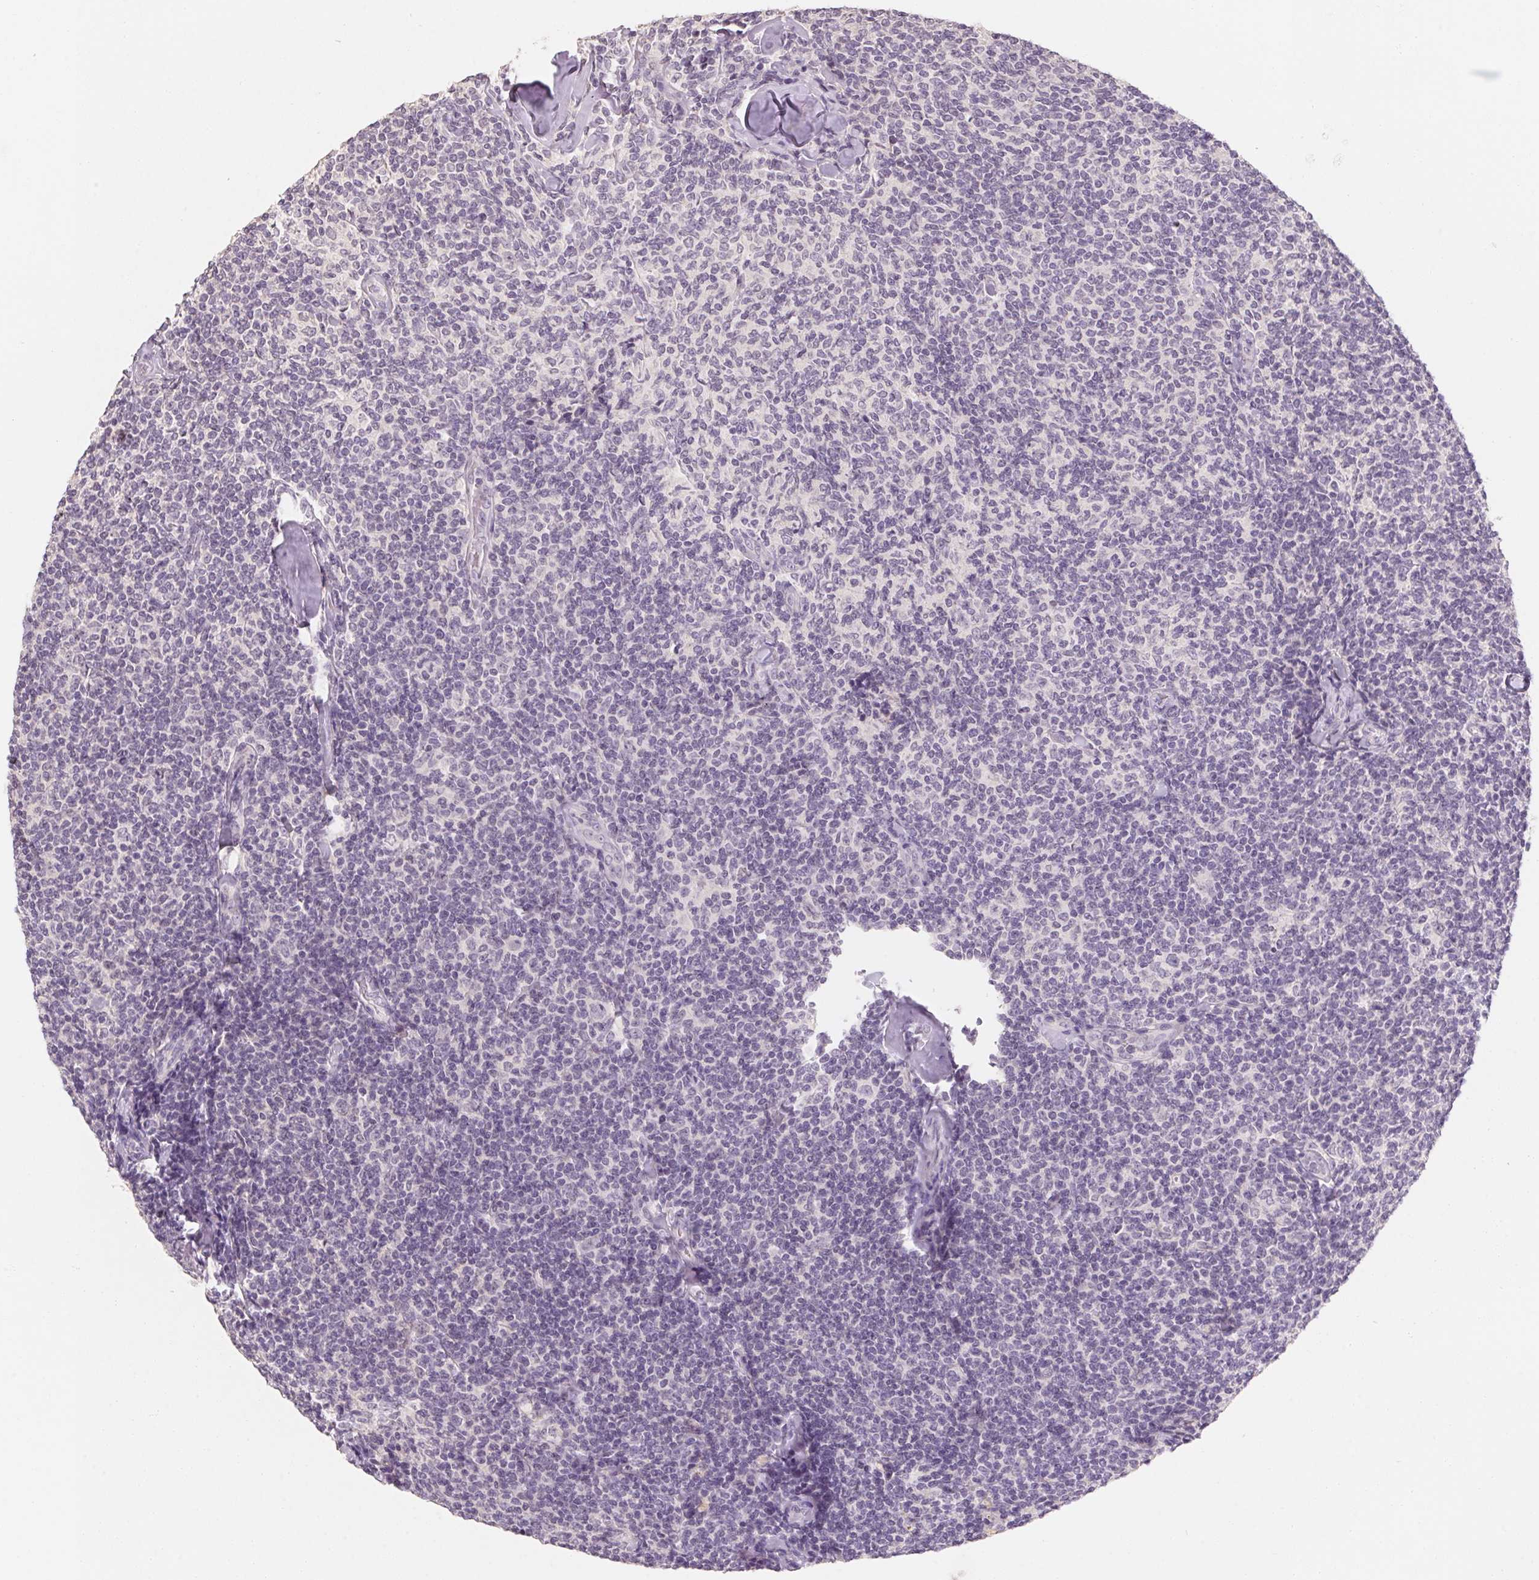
{"staining": {"intensity": "negative", "quantity": "none", "location": "none"}, "tissue": "lymphoma", "cell_type": "Tumor cells", "image_type": "cancer", "snomed": [{"axis": "morphology", "description": "Malignant lymphoma, non-Hodgkin's type, Low grade"}, {"axis": "topography", "description": "Lymph node"}], "caption": "Protein analysis of malignant lymphoma, non-Hodgkin's type (low-grade) displays no significant positivity in tumor cells.", "gene": "CAPZA3", "patient": {"sex": "female", "age": 56}}